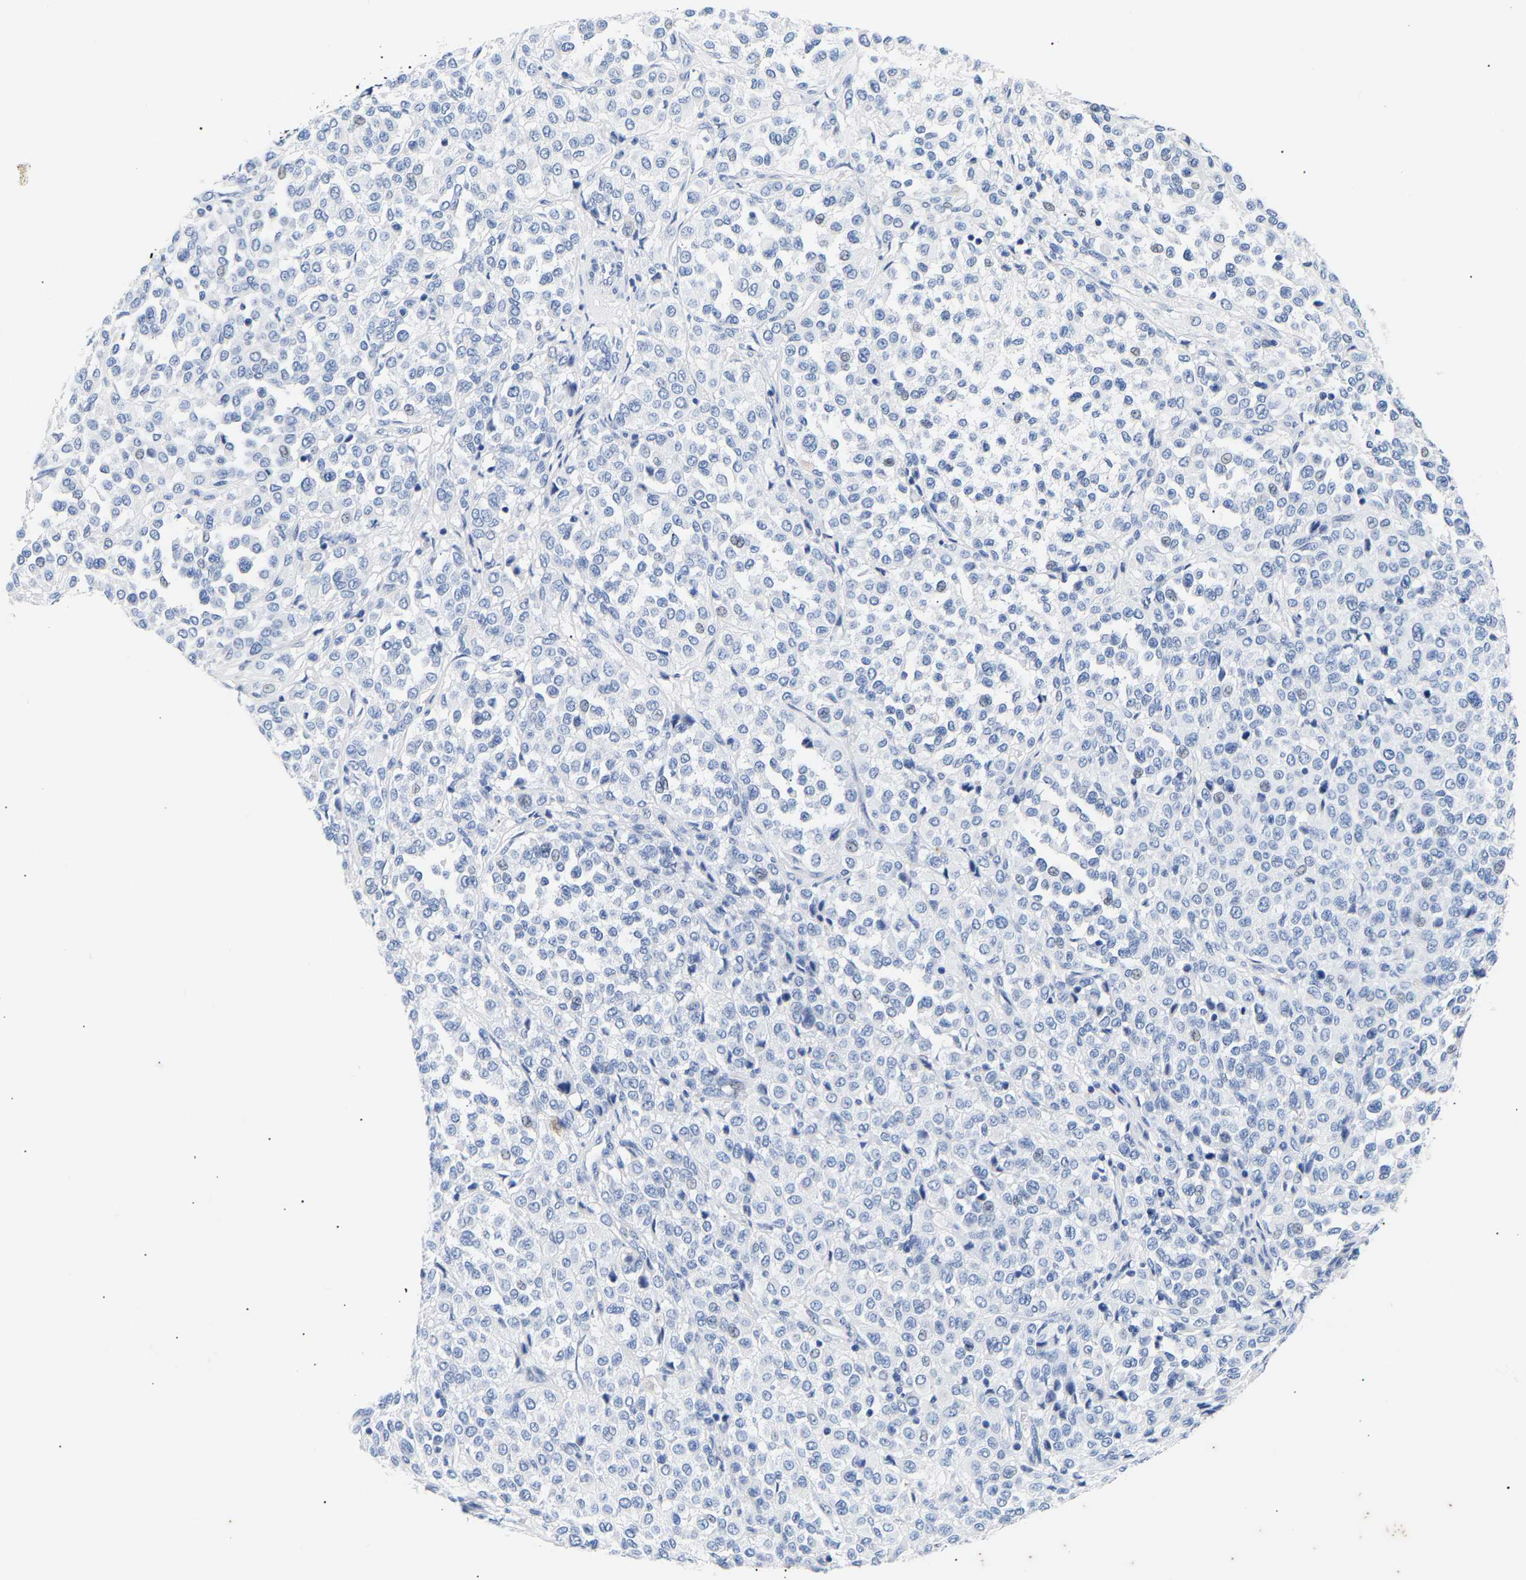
{"staining": {"intensity": "negative", "quantity": "none", "location": "none"}, "tissue": "melanoma", "cell_type": "Tumor cells", "image_type": "cancer", "snomed": [{"axis": "morphology", "description": "Malignant melanoma, Metastatic site"}, {"axis": "topography", "description": "Pancreas"}], "caption": "Tumor cells show no significant protein positivity in malignant melanoma (metastatic site).", "gene": "SPINK2", "patient": {"sex": "female", "age": 30}}